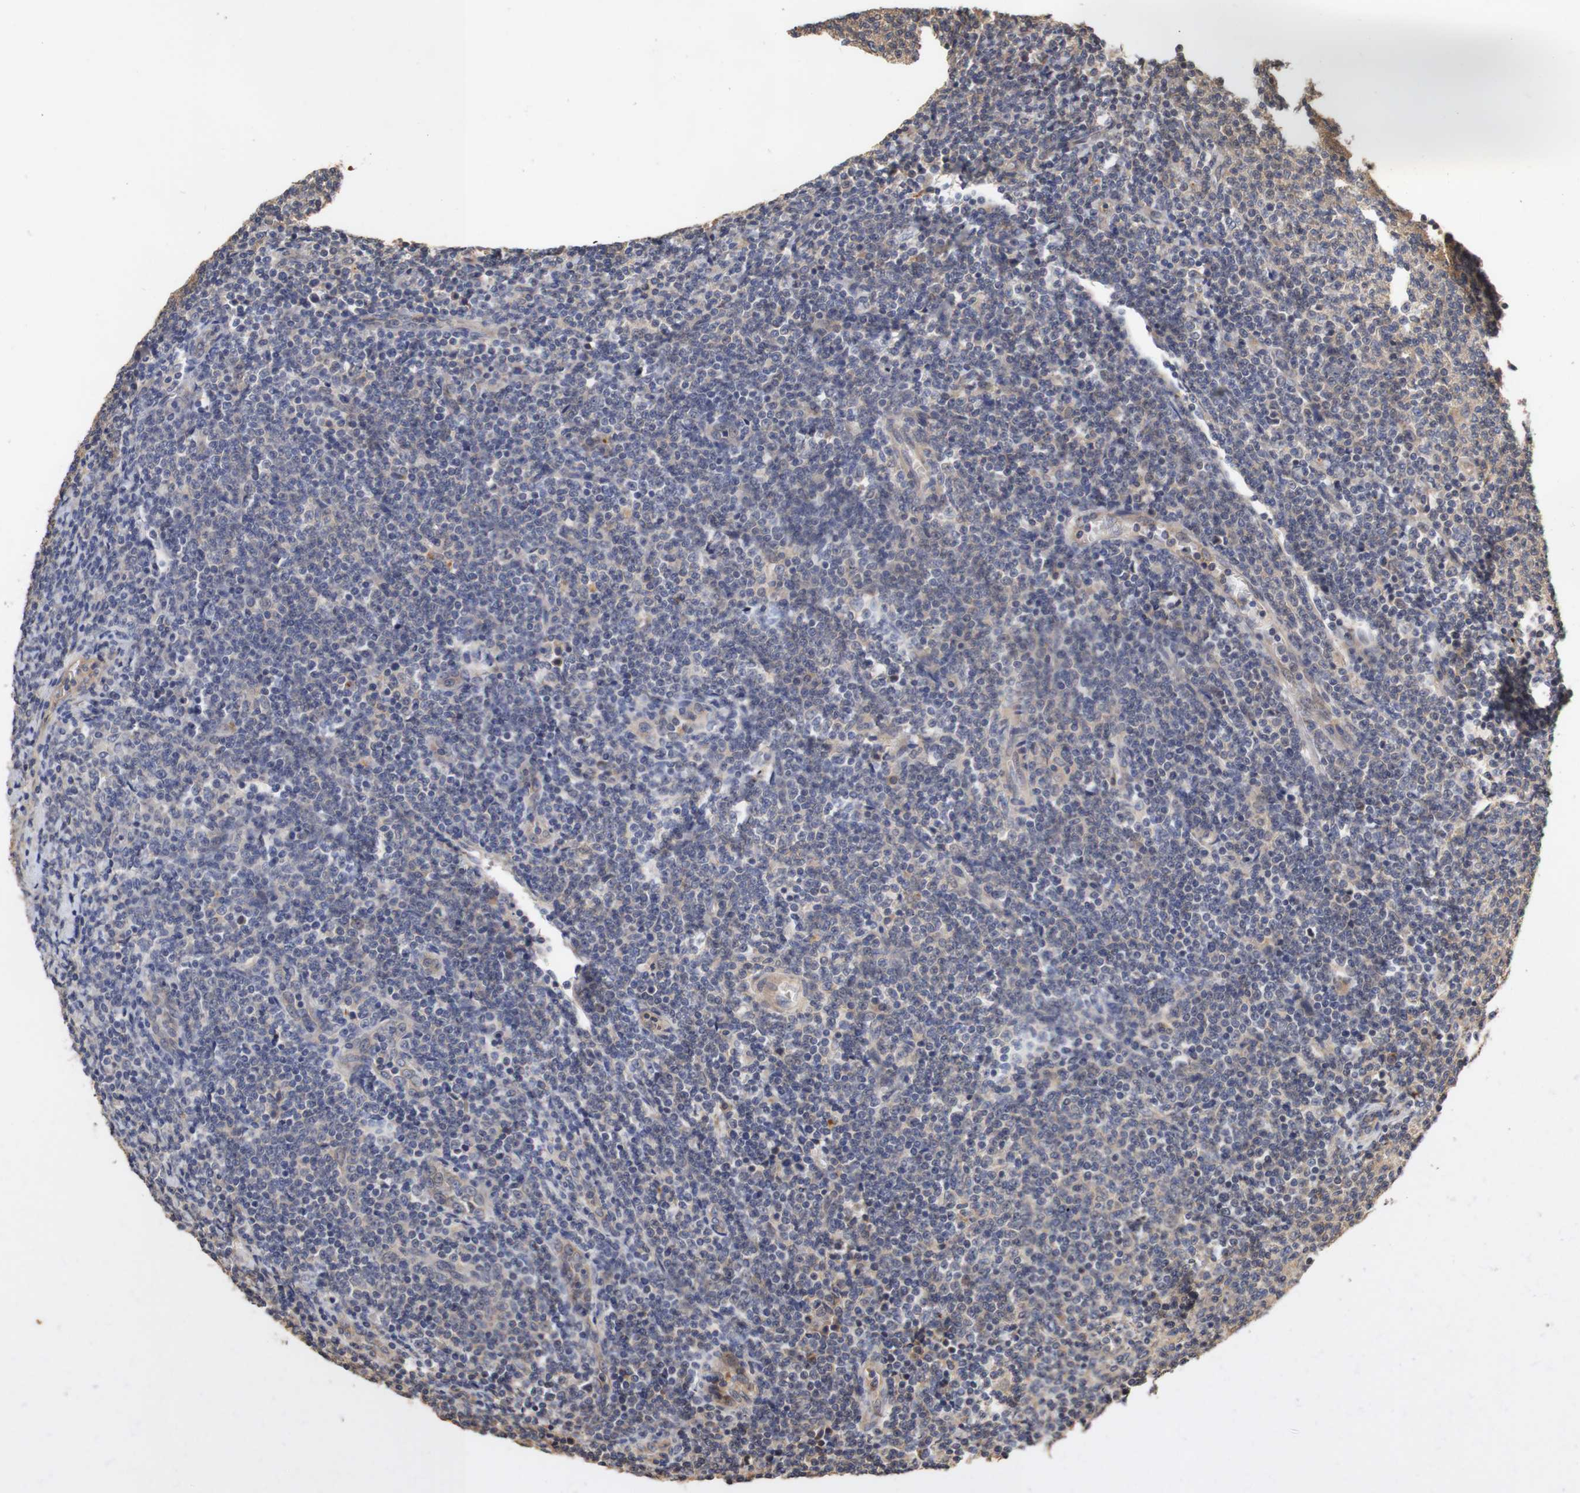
{"staining": {"intensity": "weak", "quantity": "<25%", "location": "cytoplasmic/membranous"}, "tissue": "lymphoma", "cell_type": "Tumor cells", "image_type": "cancer", "snomed": [{"axis": "morphology", "description": "Malignant lymphoma, non-Hodgkin's type, Low grade"}, {"axis": "topography", "description": "Lymph node"}], "caption": "Tumor cells are negative for brown protein staining in malignant lymphoma, non-Hodgkin's type (low-grade).", "gene": "PTPN14", "patient": {"sex": "male", "age": 66}}